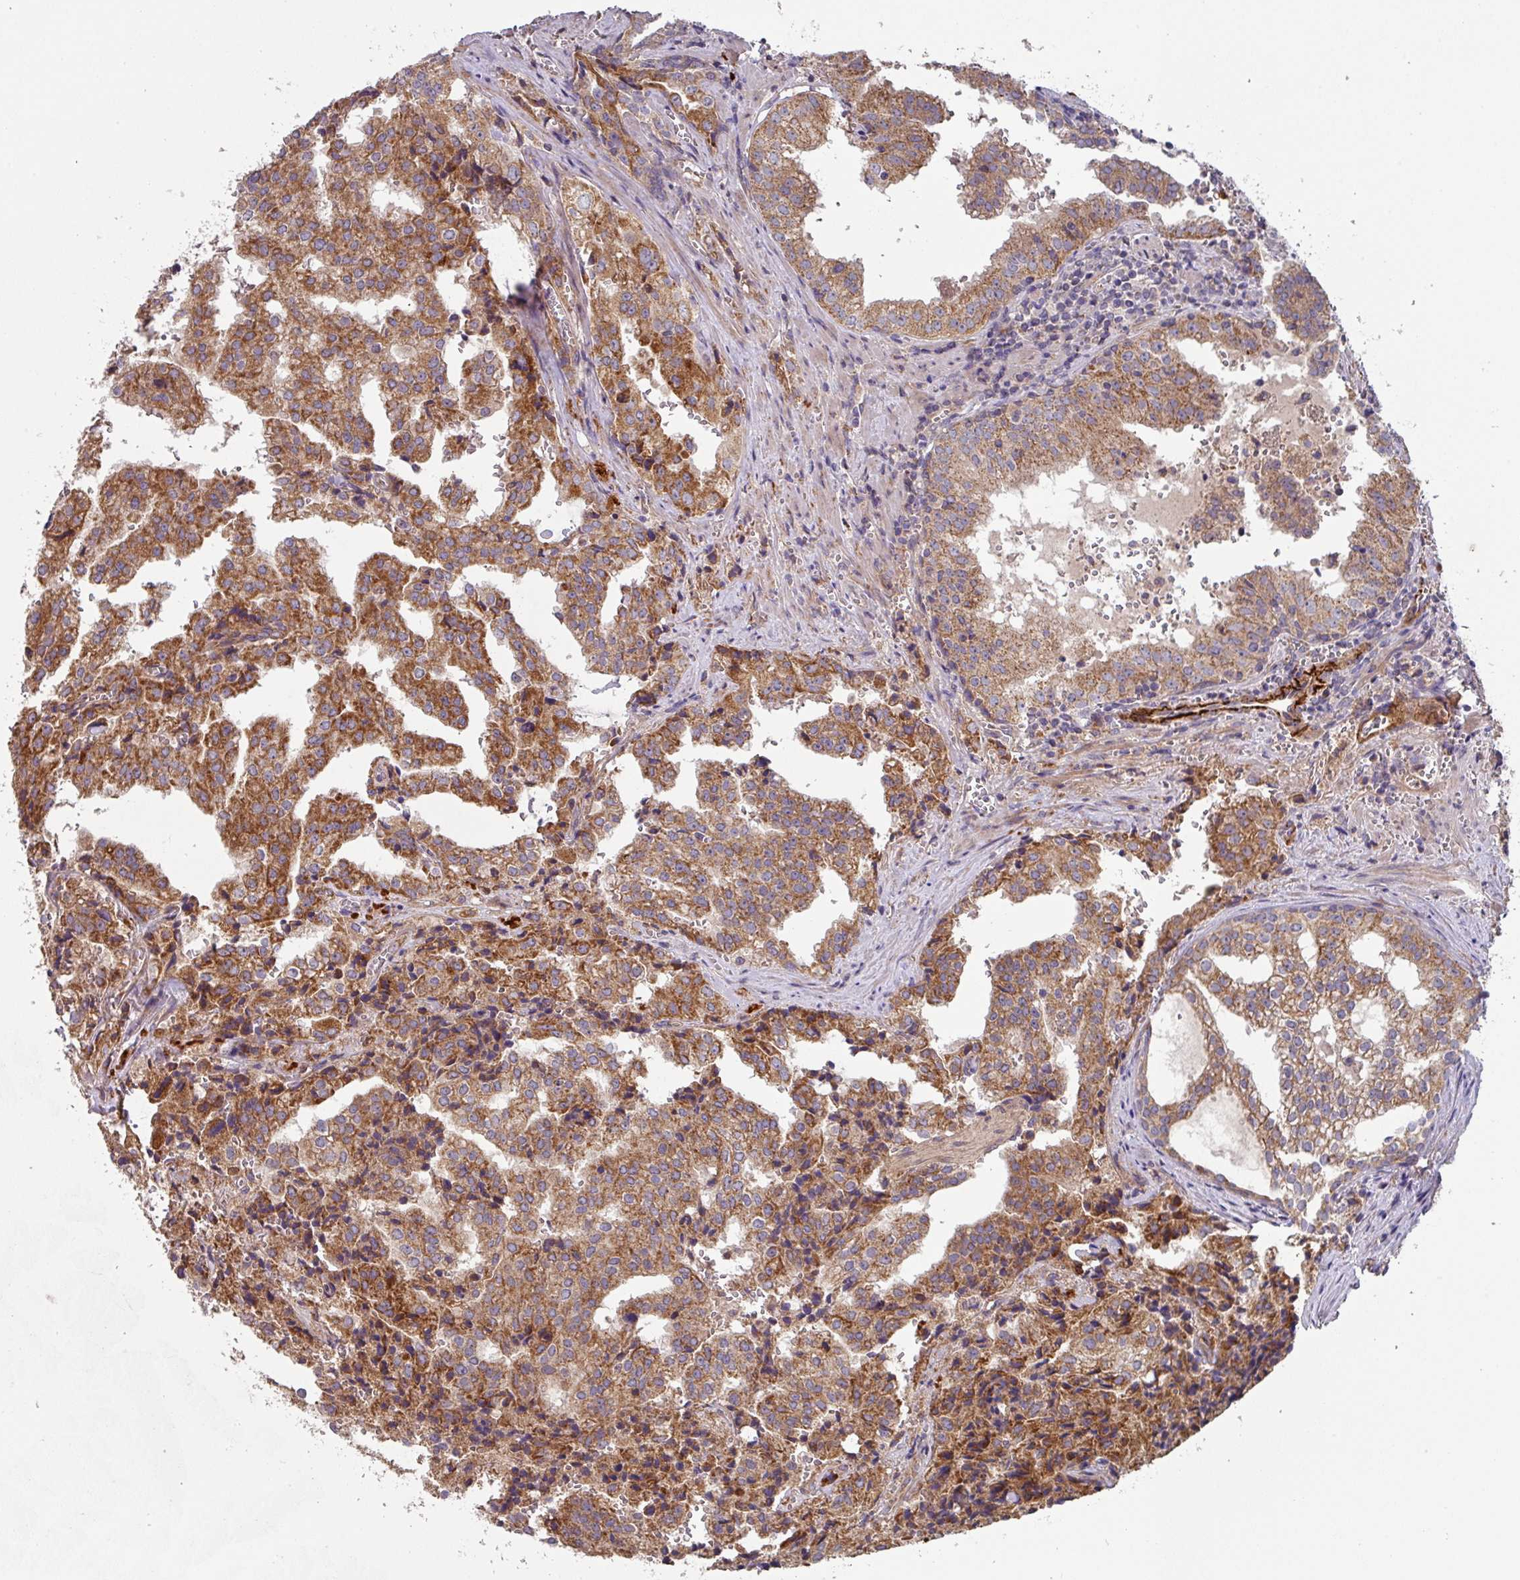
{"staining": {"intensity": "moderate", "quantity": ">75%", "location": "cytoplasmic/membranous"}, "tissue": "prostate cancer", "cell_type": "Tumor cells", "image_type": "cancer", "snomed": [{"axis": "morphology", "description": "Adenocarcinoma, High grade"}, {"axis": "topography", "description": "Prostate"}], "caption": "IHC (DAB (3,3'-diaminobenzidine)) staining of high-grade adenocarcinoma (prostate) exhibits moderate cytoplasmic/membranous protein positivity in about >75% of tumor cells.", "gene": "DCAF12L2", "patient": {"sex": "male", "age": 68}}